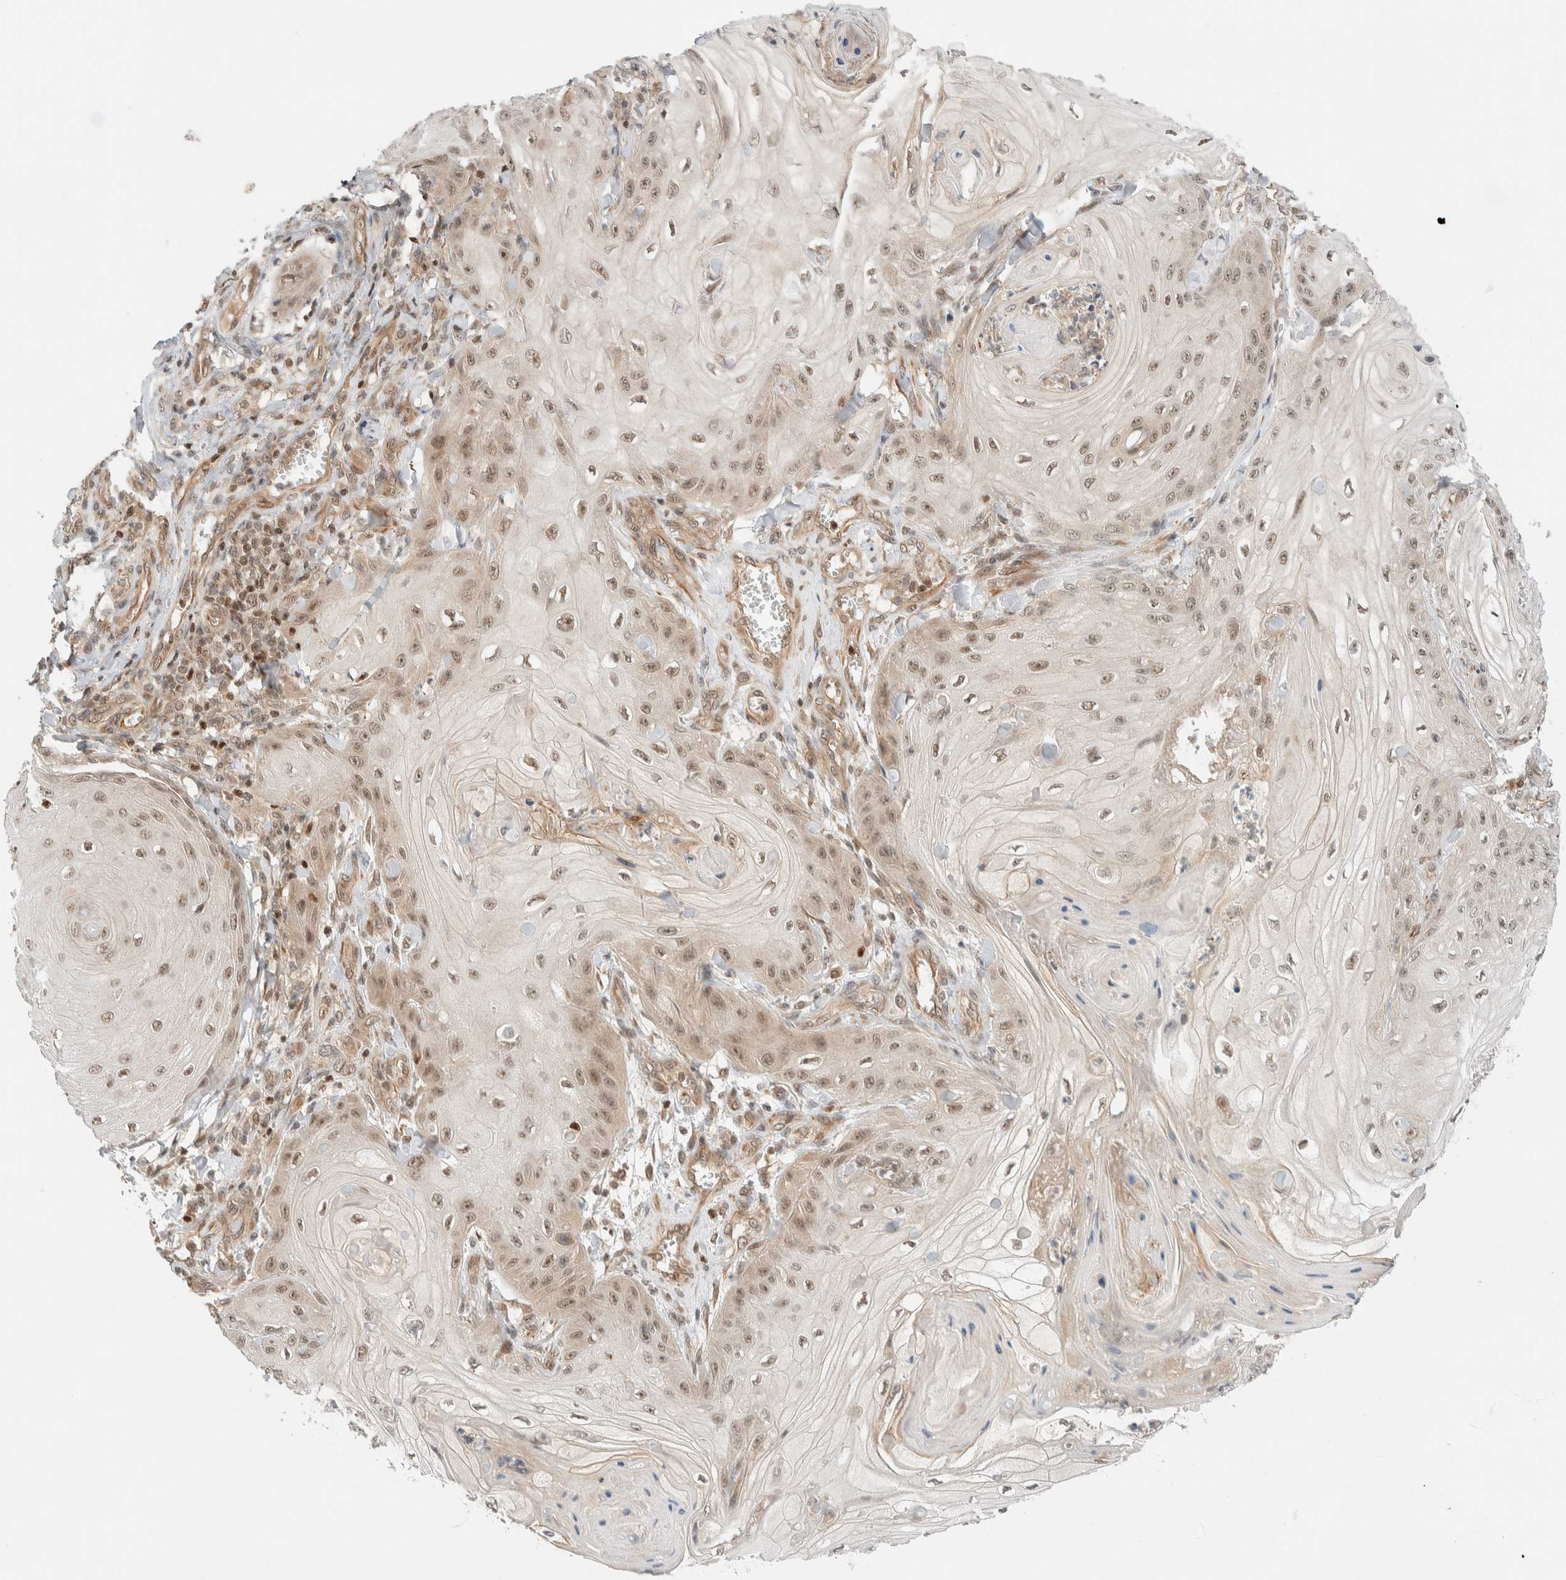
{"staining": {"intensity": "weak", "quantity": ">75%", "location": "cytoplasmic/membranous,nuclear"}, "tissue": "skin cancer", "cell_type": "Tumor cells", "image_type": "cancer", "snomed": [{"axis": "morphology", "description": "Squamous cell carcinoma, NOS"}, {"axis": "topography", "description": "Skin"}], "caption": "A brown stain highlights weak cytoplasmic/membranous and nuclear expression of a protein in human skin squamous cell carcinoma tumor cells.", "gene": "C8orf76", "patient": {"sex": "male", "age": 74}}